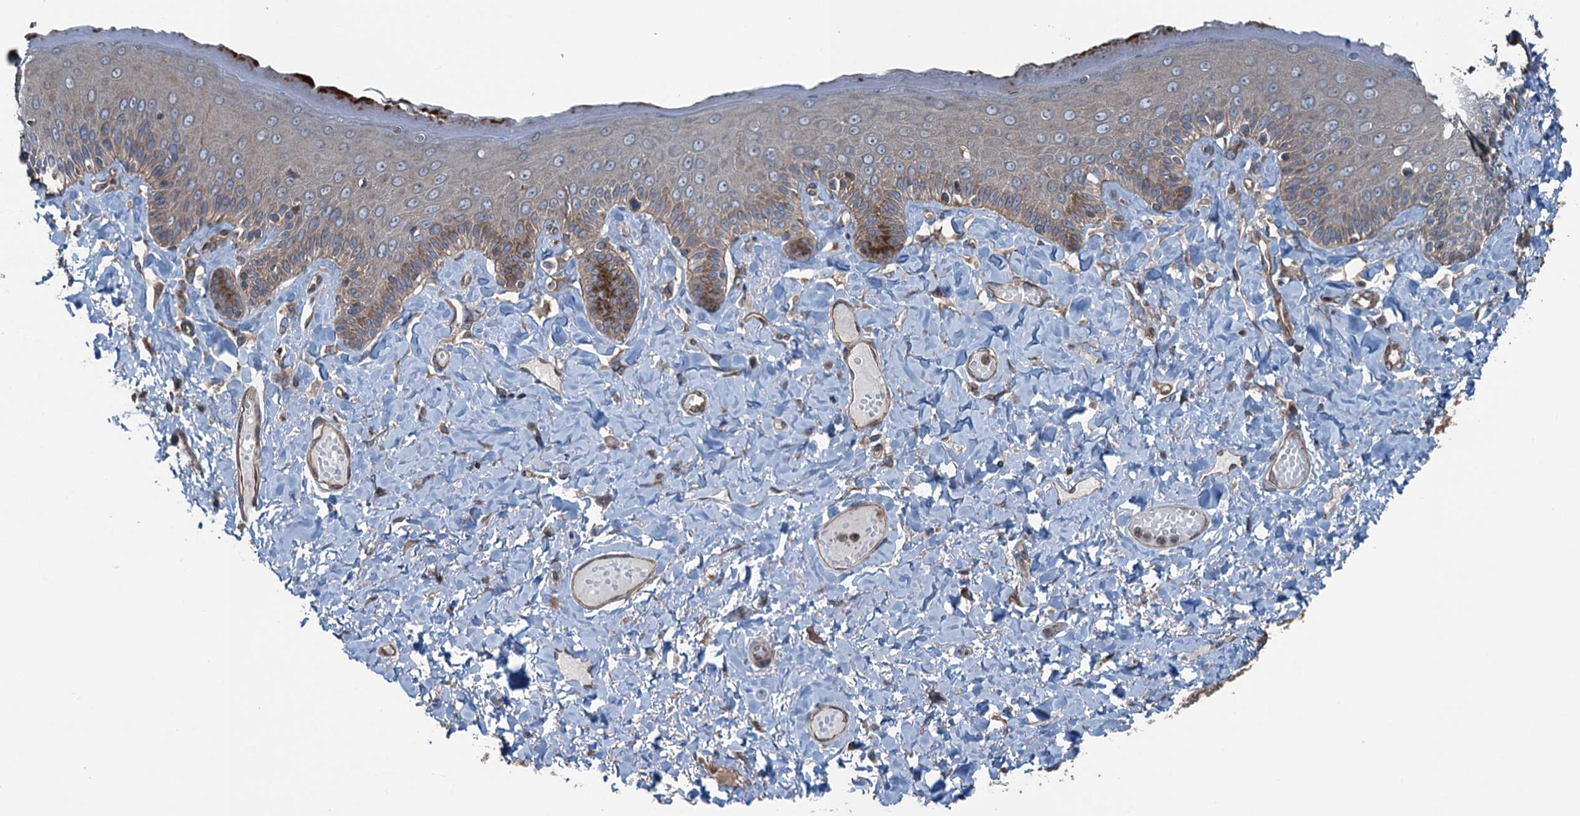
{"staining": {"intensity": "moderate", "quantity": "25%-75%", "location": "cytoplasmic/membranous"}, "tissue": "skin", "cell_type": "Epidermal cells", "image_type": "normal", "snomed": [{"axis": "morphology", "description": "Normal tissue, NOS"}, {"axis": "topography", "description": "Anal"}], "caption": "Skin stained with DAB IHC exhibits medium levels of moderate cytoplasmic/membranous expression in approximately 25%-75% of epidermal cells.", "gene": "TRAPPC8", "patient": {"sex": "male", "age": 69}}